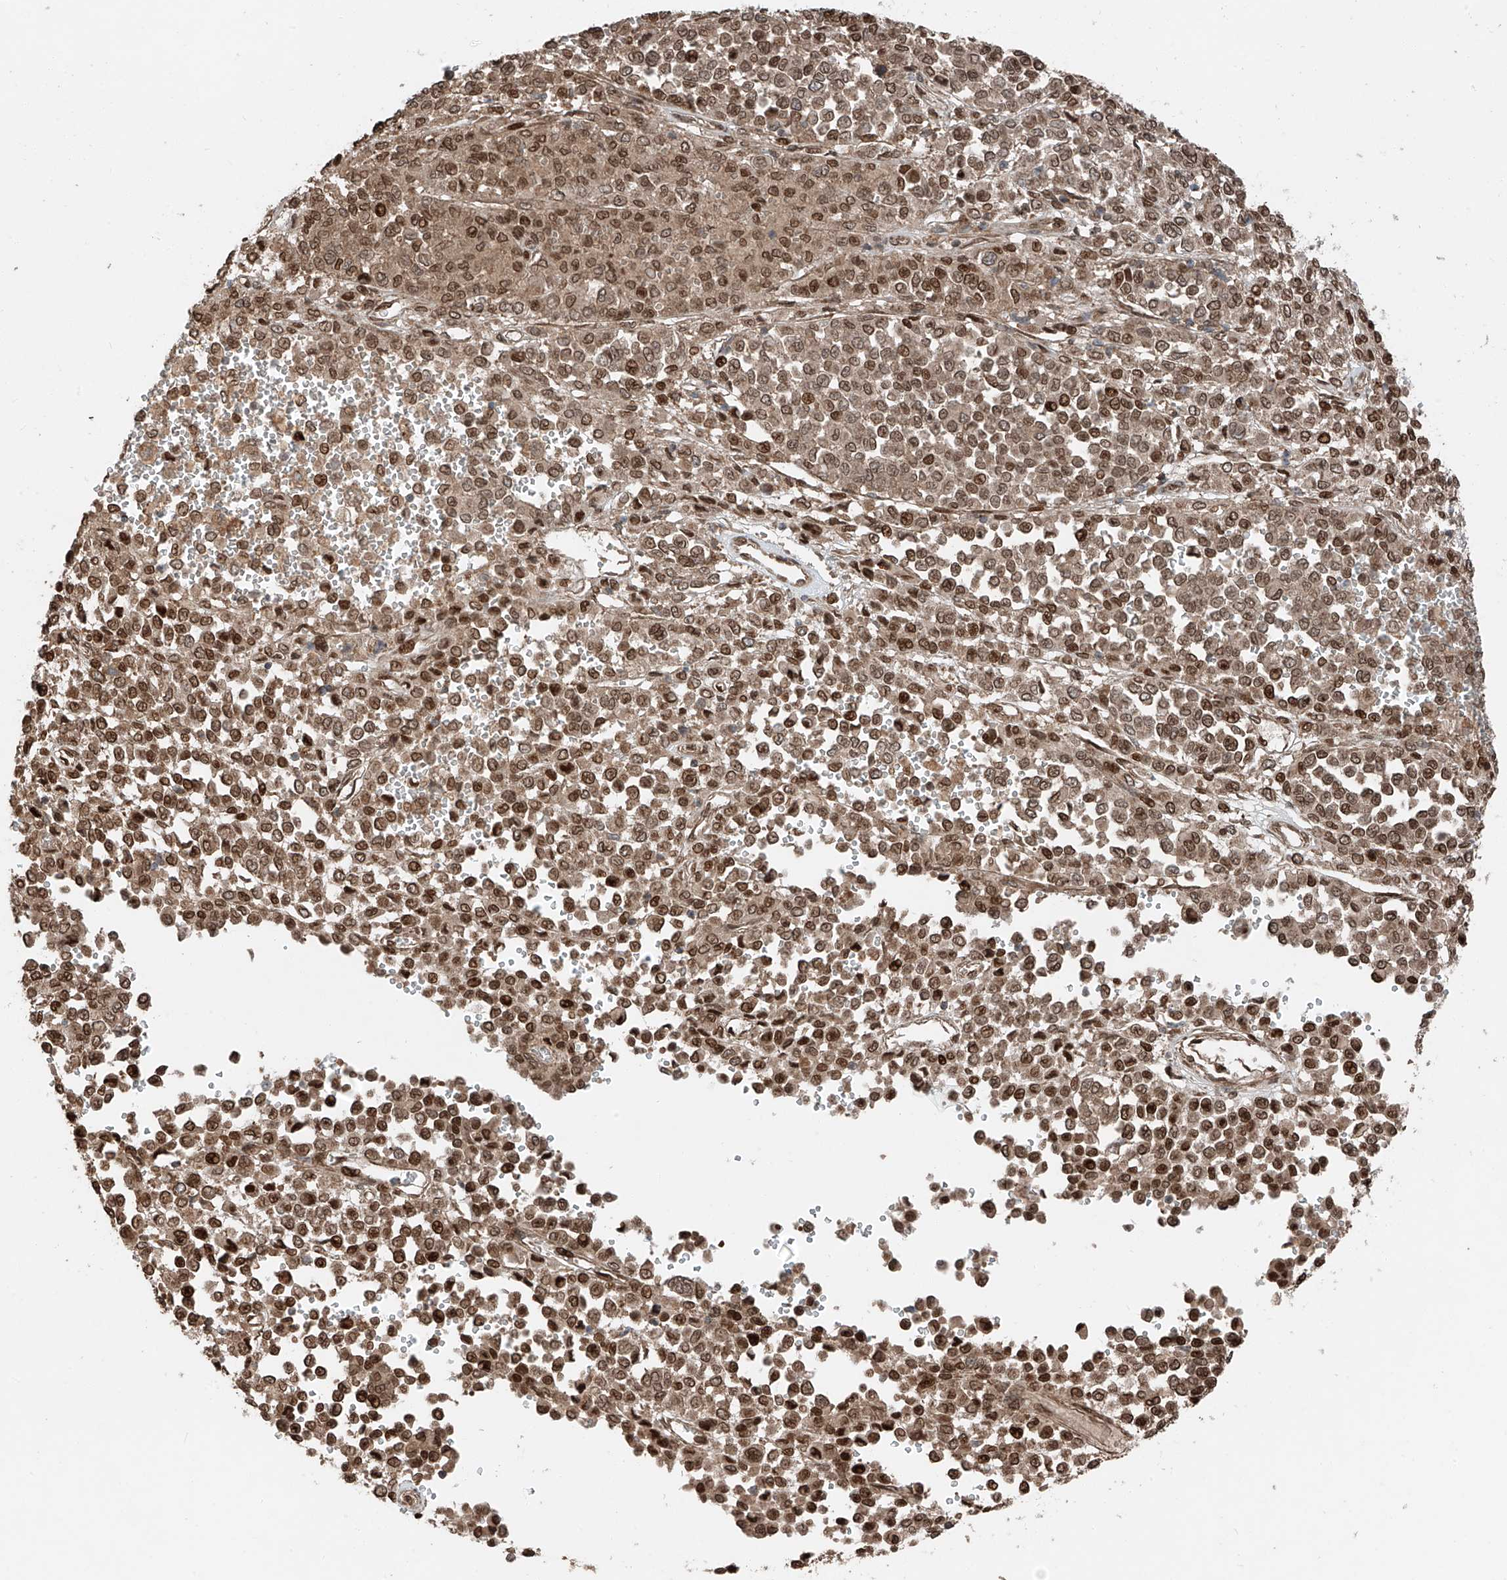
{"staining": {"intensity": "moderate", "quantity": ">75%", "location": "cytoplasmic/membranous,nuclear"}, "tissue": "melanoma", "cell_type": "Tumor cells", "image_type": "cancer", "snomed": [{"axis": "morphology", "description": "Malignant melanoma, Metastatic site"}, {"axis": "topography", "description": "Pancreas"}], "caption": "Tumor cells show moderate cytoplasmic/membranous and nuclear staining in approximately >75% of cells in melanoma.", "gene": "CEP162", "patient": {"sex": "female", "age": 30}}